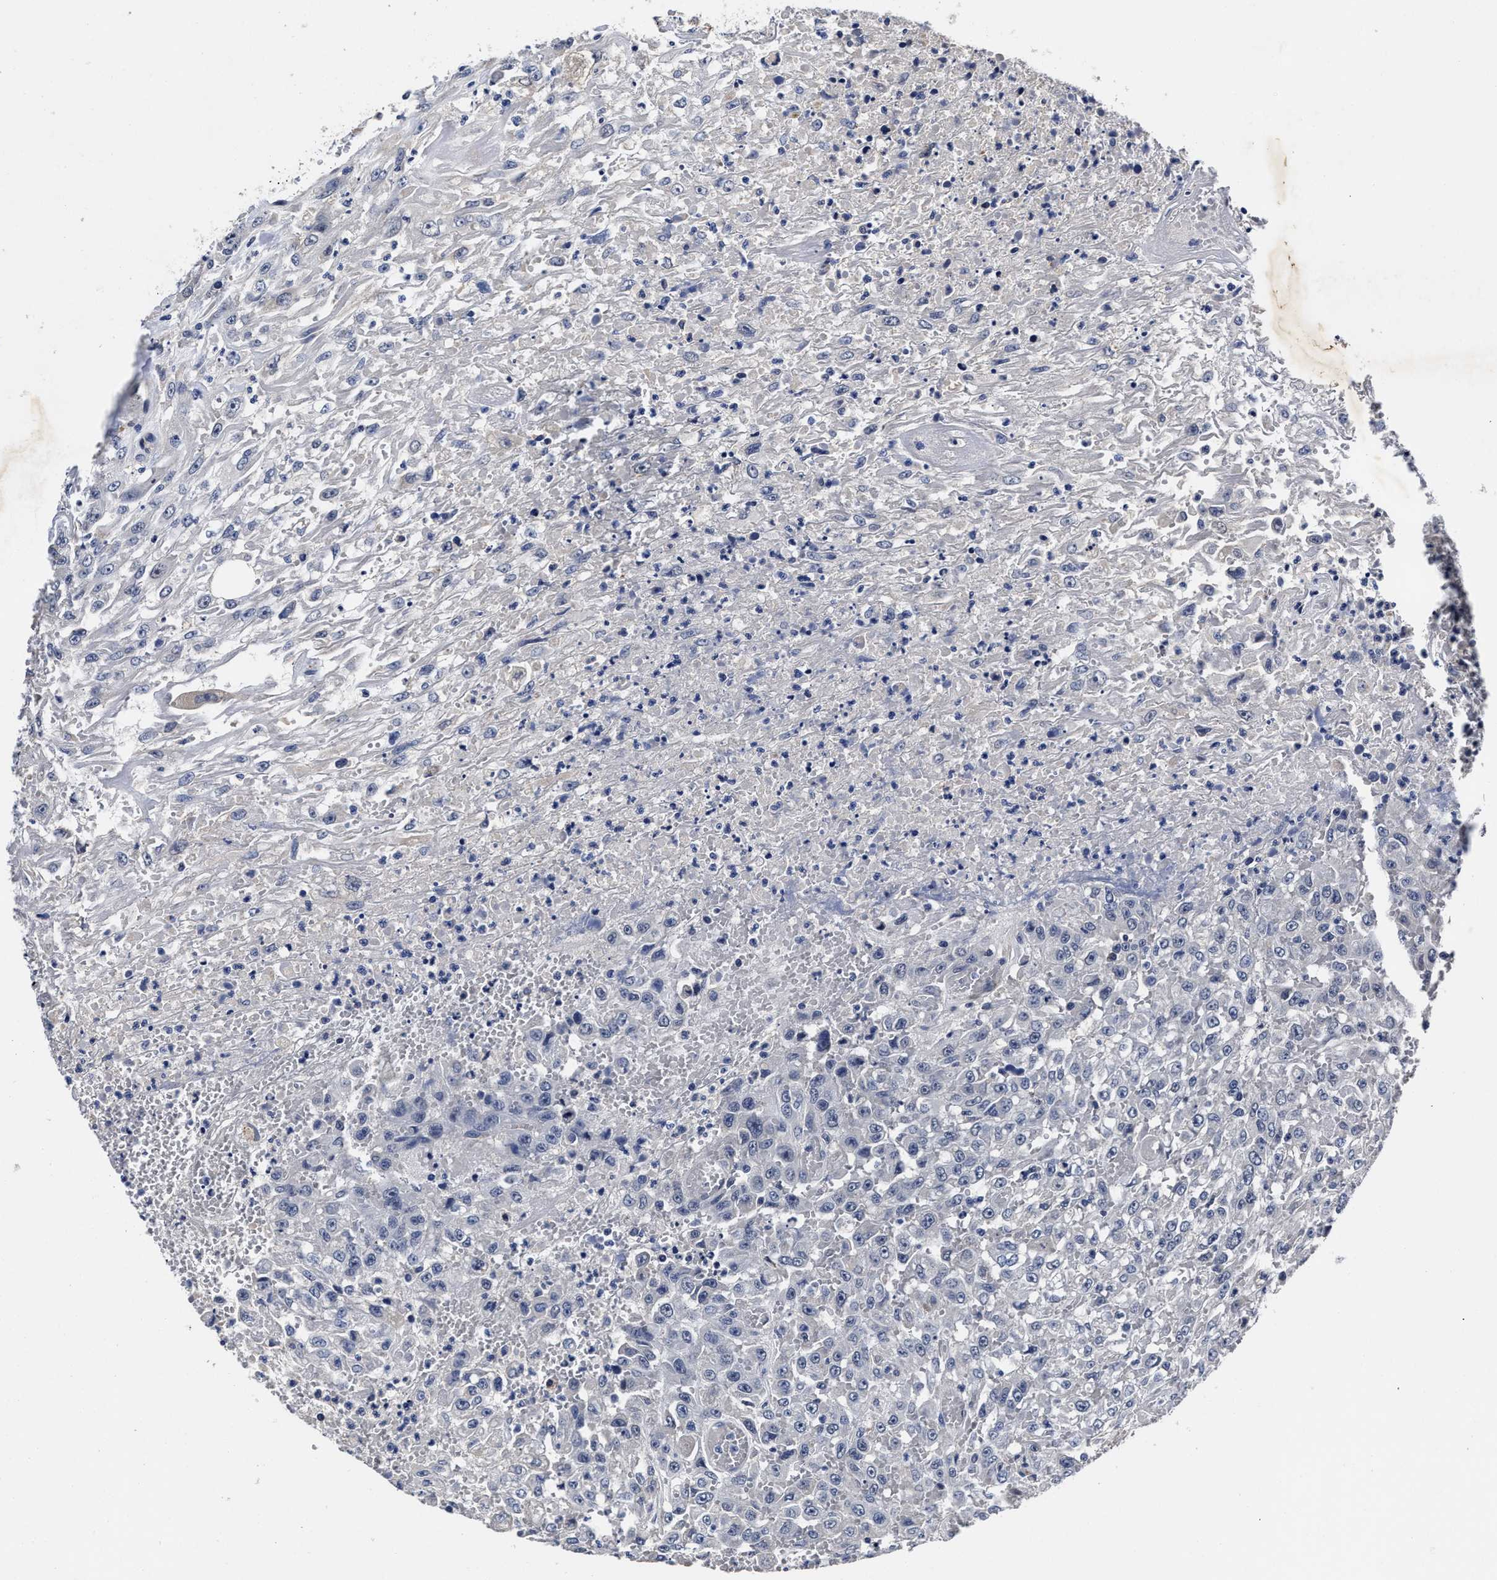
{"staining": {"intensity": "negative", "quantity": "none", "location": "none"}, "tissue": "urothelial cancer", "cell_type": "Tumor cells", "image_type": "cancer", "snomed": [{"axis": "morphology", "description": "Urothelial carcinoma, High grade"}, {"axis": "topography", "description": "Urinary bladder"}], "caption": "Image shows no protein positivity in tumor cells of urothelial carcinoma (high-grade) tissue.", "gene": "OLFML2A", "patient": {"sex": "male", "age": 46}}